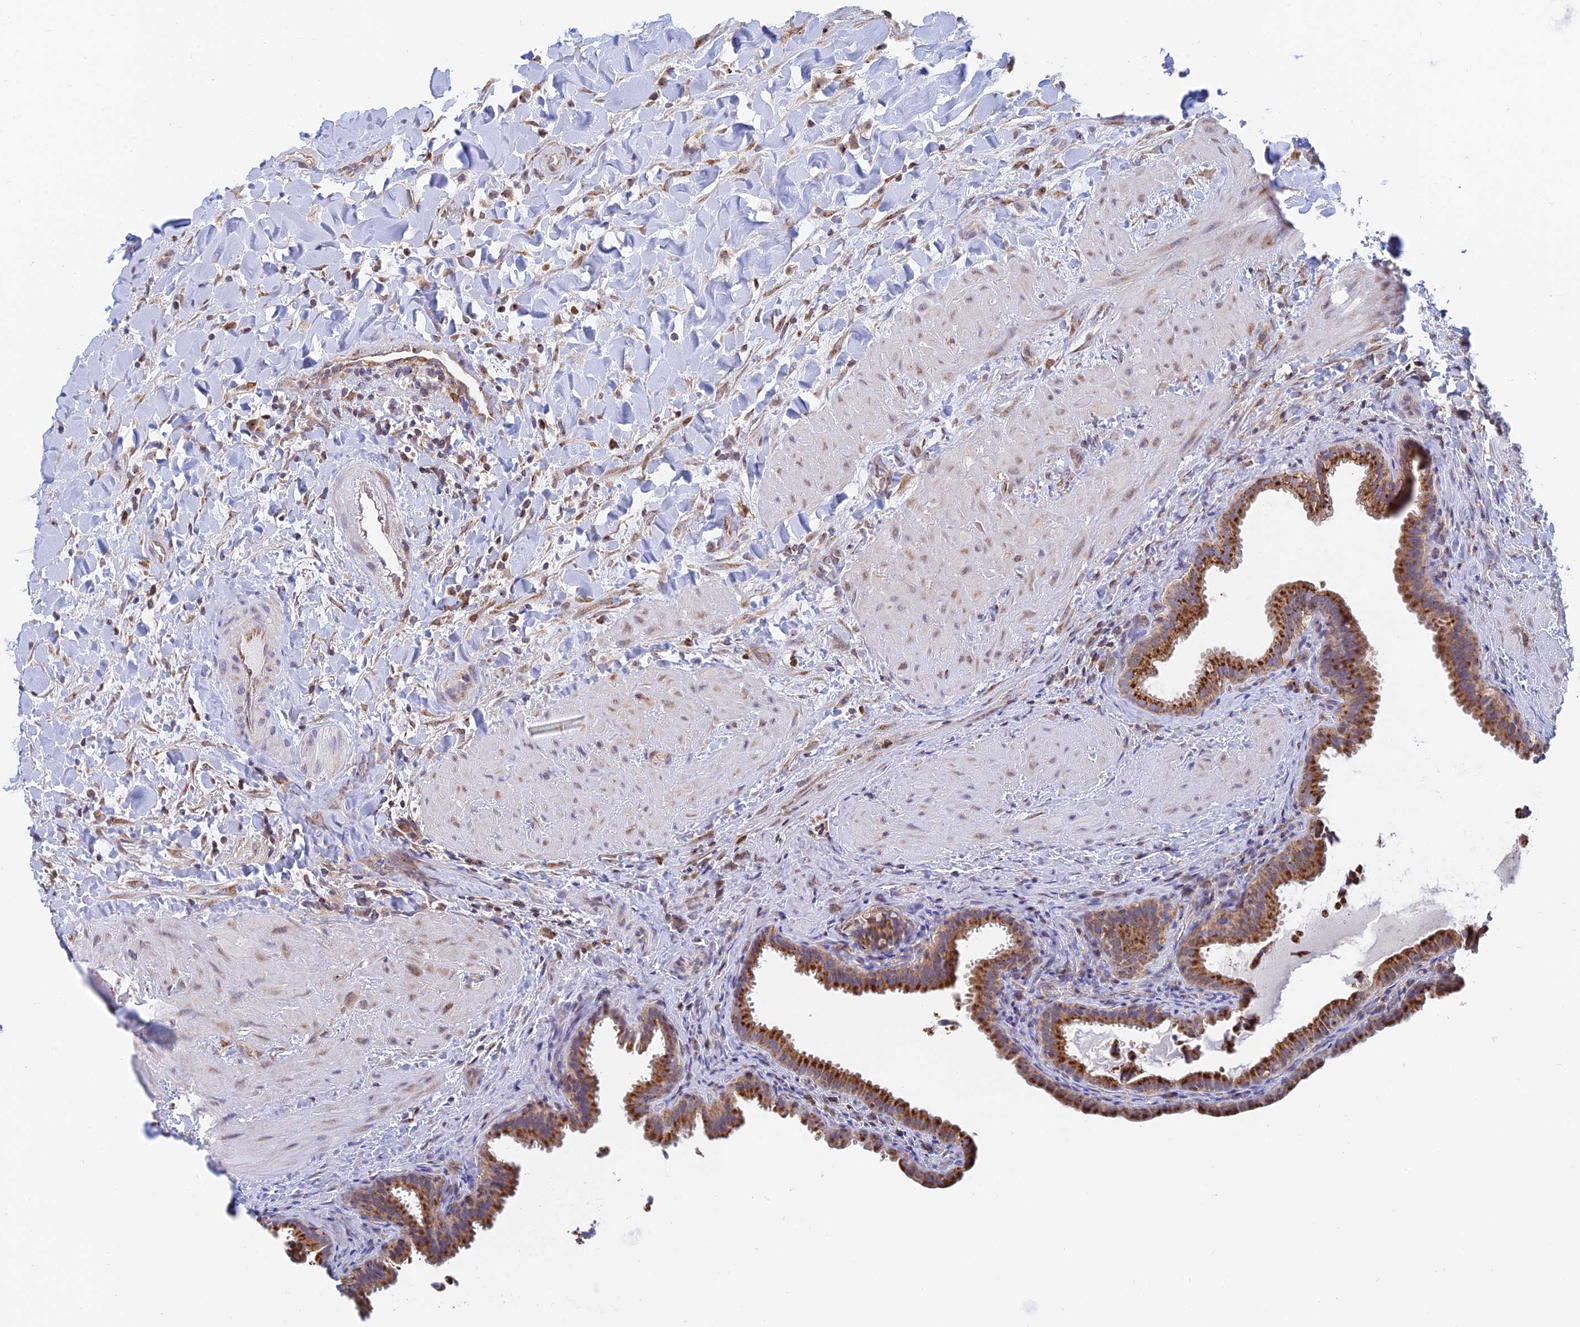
{"staining": {"intensity": "strong", "quantity": ">75%", "location": "cytoplasmic/membranous"}, "tissue": "gallbladder", "cell_type": "Glandular cells", "image_type": "normal", "snomed": [{"axis": "morphology", "description": "Normal tissue, NOS"}, {"axis": "topography", "description": "Gallbladder"}], "caption": "Human gallbladder stained for a protein (brown) demonstrates strong cytoplasmic/membranous positive staining in approximately >75% of glandular cells.", "gene": "ENSG00000267561", "patient": {"sex": "male", "age": 24}}